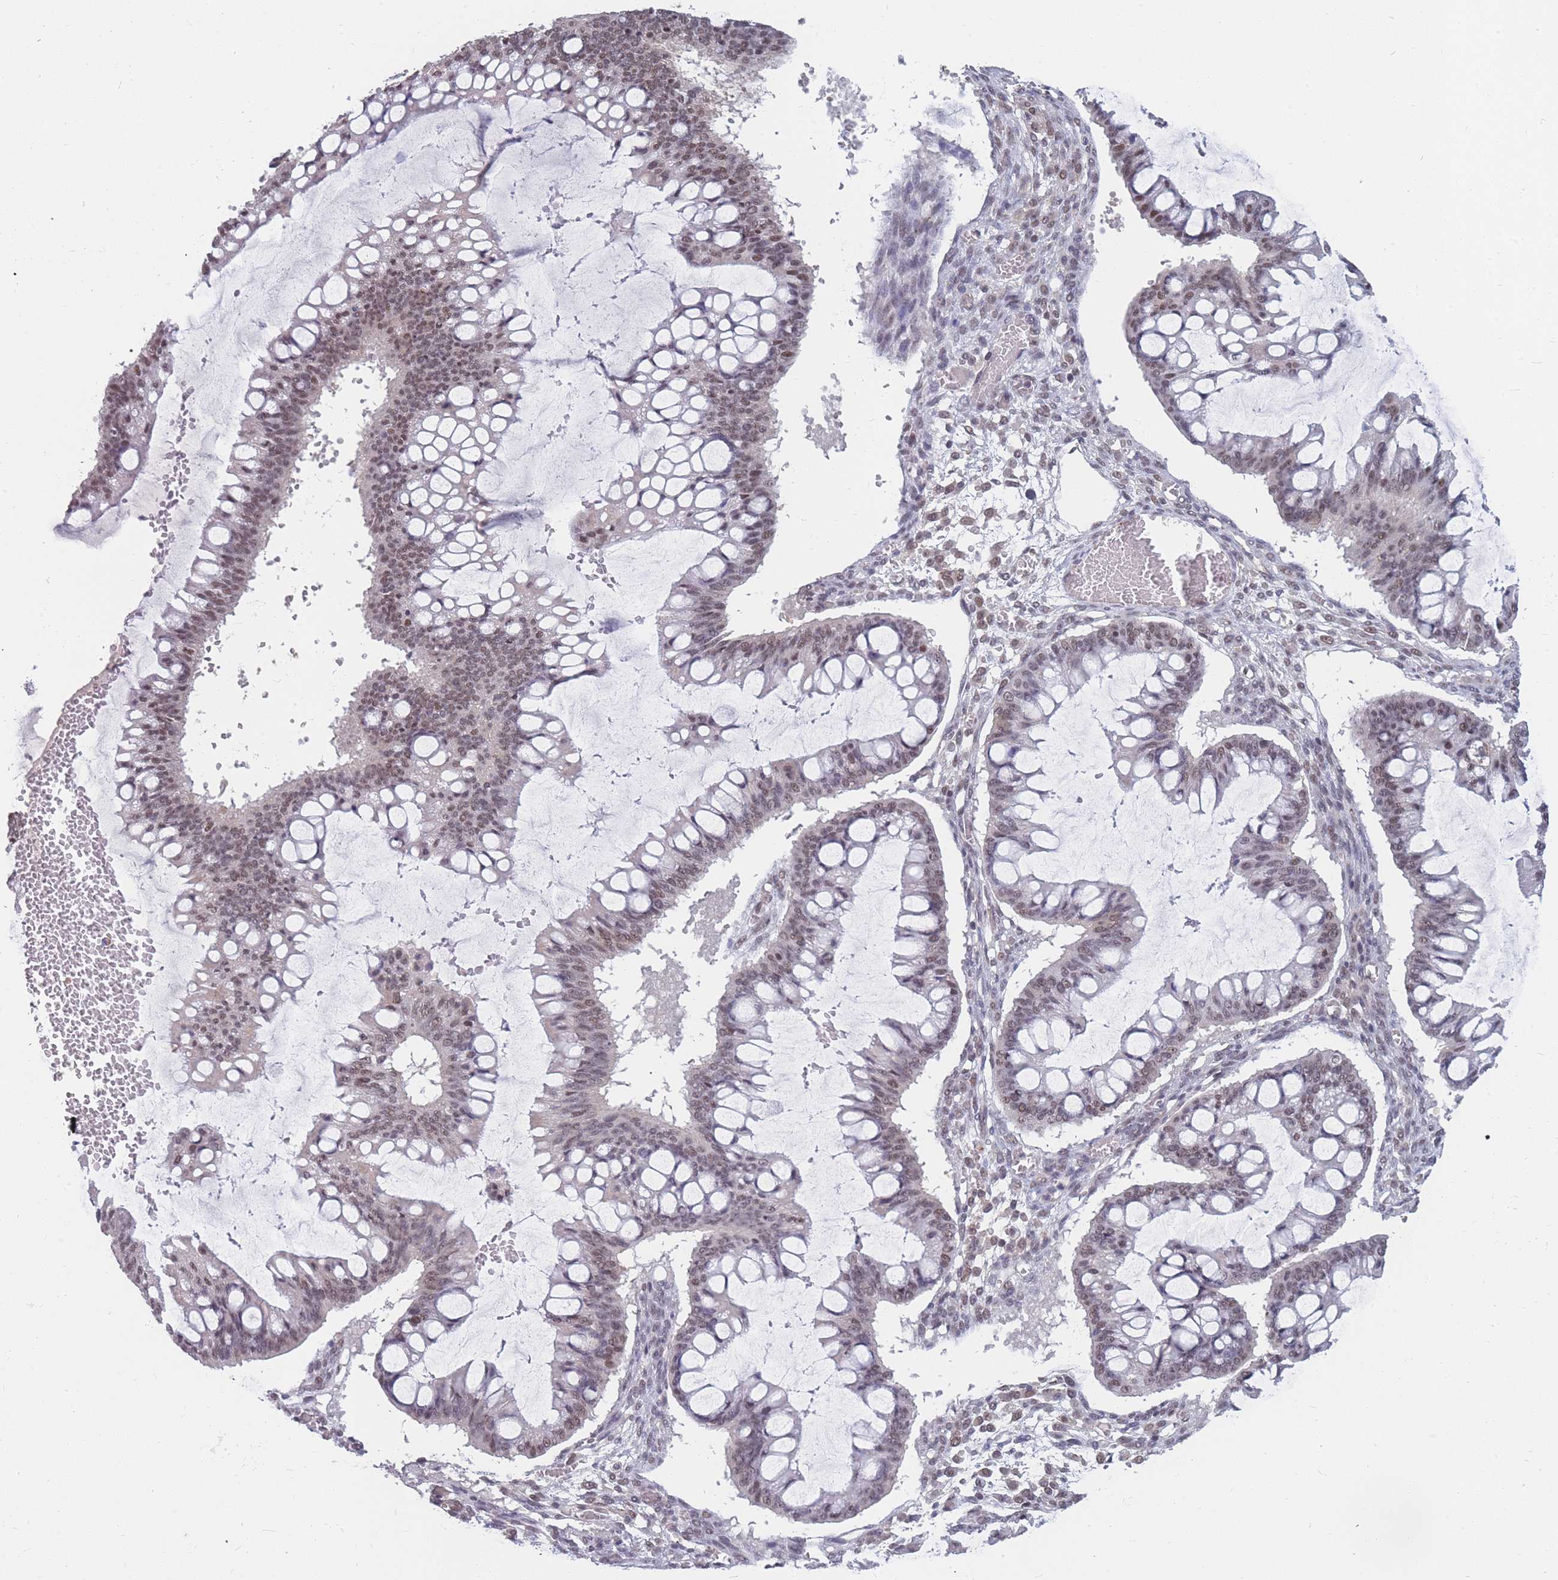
{"staining": {"intensity": "weak", "quantity": ">75%", "location": "nuclear"}, "tissue": "ovarian cancer", "cell_type": "Tumor cells", "image_type": "cancer", "snomed": [{"axis": "morphology", "description": "Cystadenocarcinoma, mucinous, NOS"}, {"axis": "topography", "description": "Ovary"}], "caption": "Protein analysis of ovarian cancer tissue demonstrates weak nuclear expression in approximately >75% of tumor cells. (brown staining indicates protein expression, while blue staining denotes nuclei).", "gene": "SNRPA1", "patient": {"sex": "female", "age": 73}}